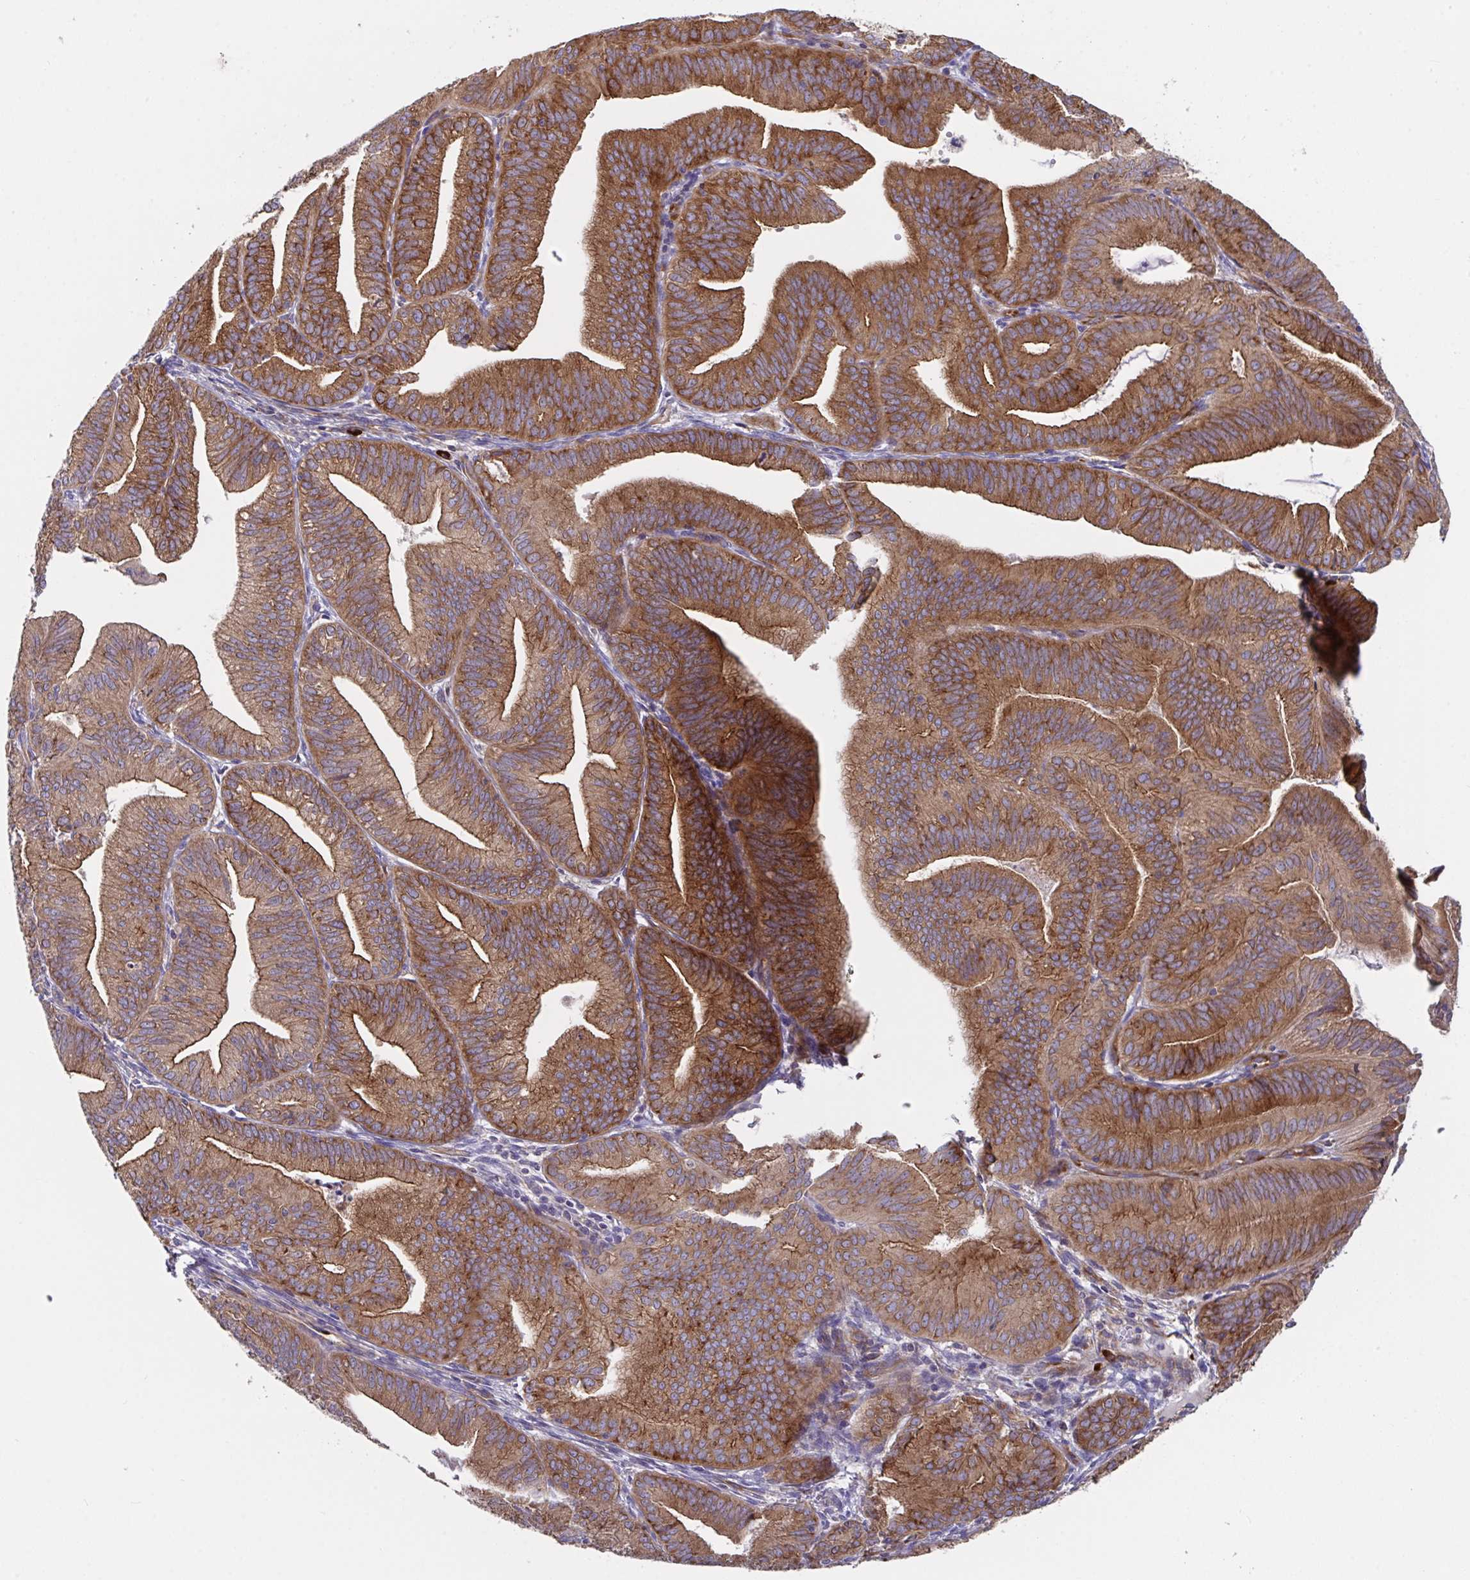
{"staining": {"intensity": "moderate", "quantity": "25%-75%", "location": "cytoplasmic/membranous"}, "tissue": "endometrial cancer", "cell_type": "Tumor cells", "image_type": "cancer", "snomed": [{"axis": "morphology", "description": "Adenocarcinoma, NOS"}, {"axis": "topography", "description": "Endometrium"}], "caption": "A photomicrograph of human endometrial cancer (adenocarcinoma) stained for a protein reveals moderate cytoplasmic/membranous brown staining in tumor cells.", "gene": "YARS2", "patient": {"sex": "female", "age": 70}}